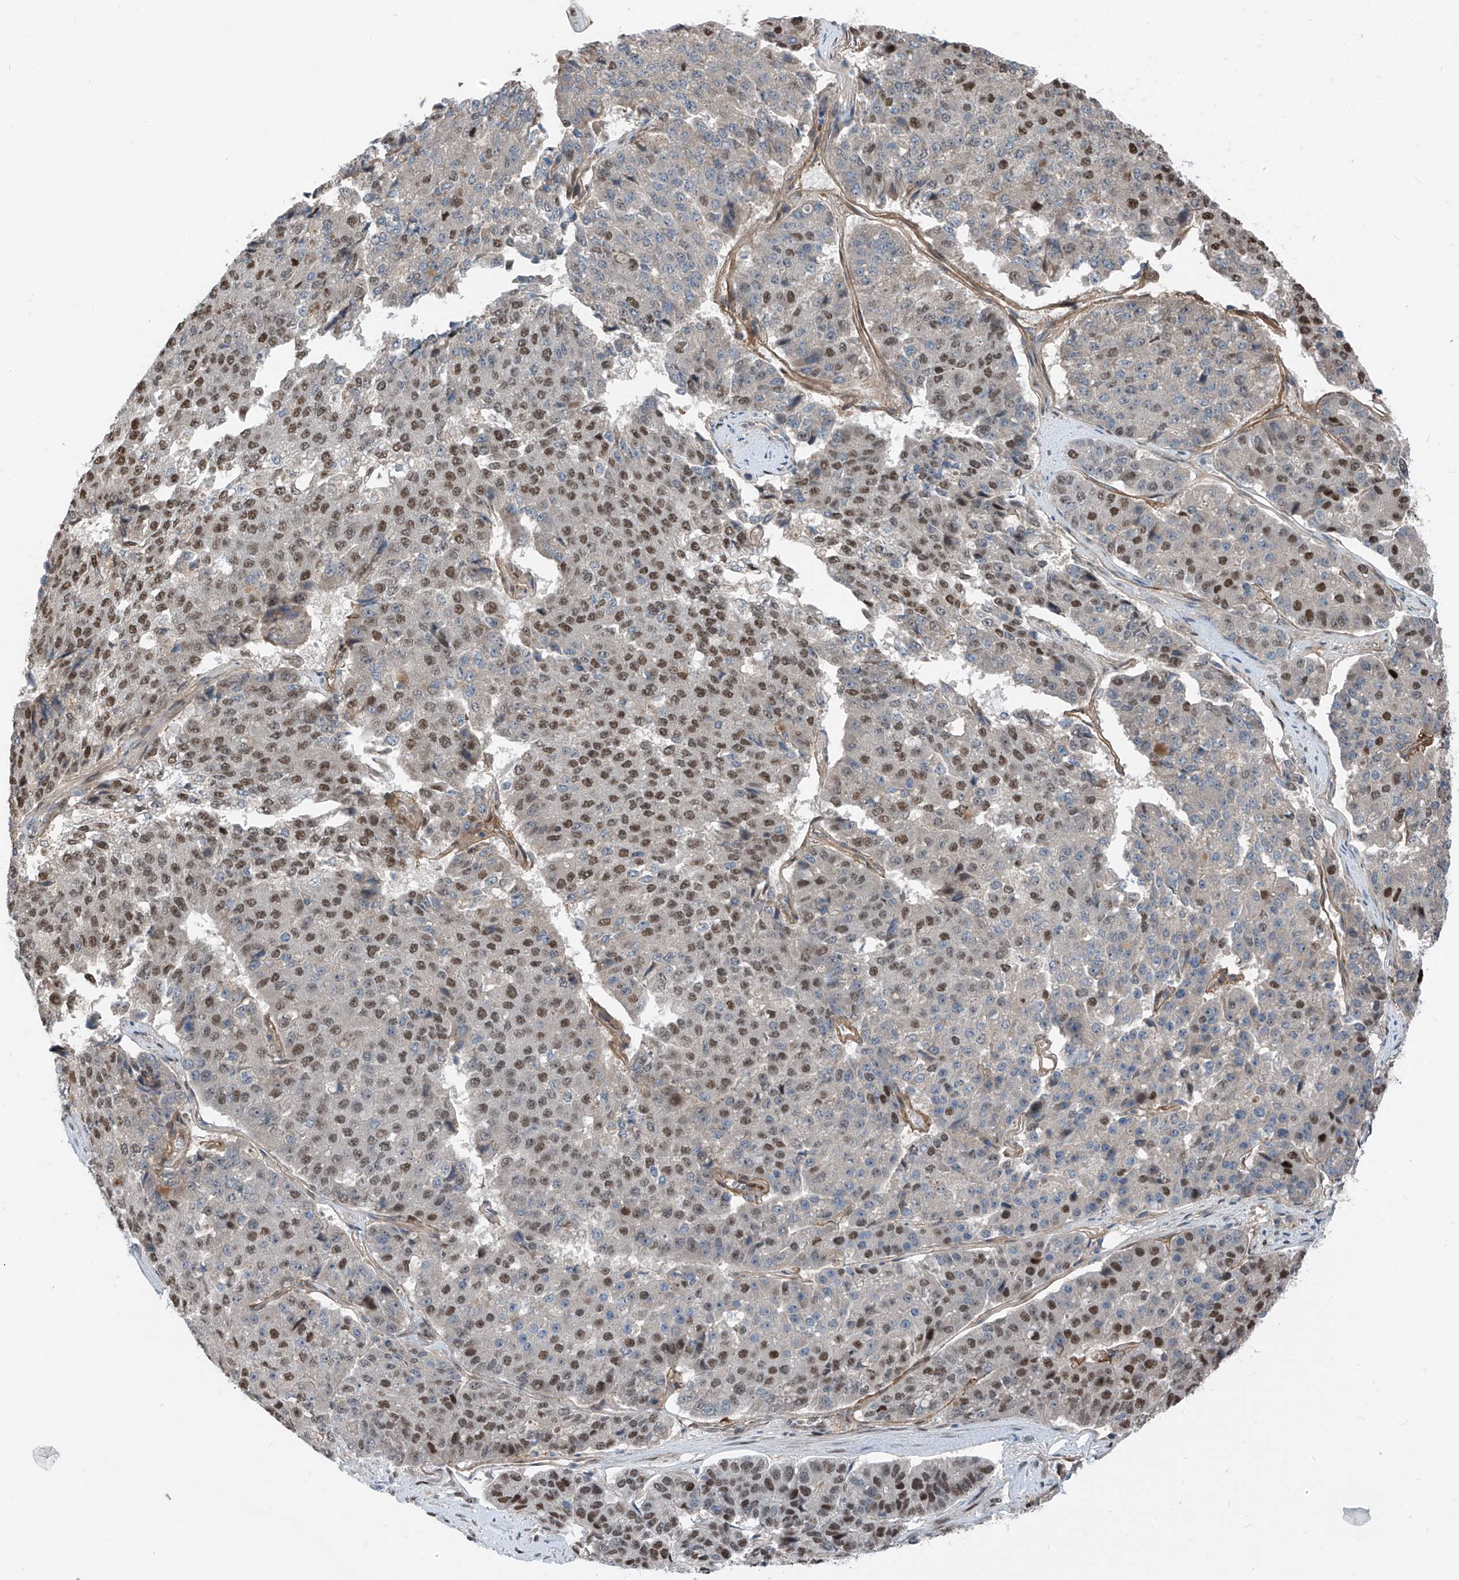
{"staining": {"intensity": "moderate", "quantity": ">75%", "location": "nuclear"}, "tissue": "pancreatic cancer", "cell_type": "Tumor cells", "image_type": "cancer", "snomed": [{"axis": "morphology", "description": "Adenocarcinoma, NOS"}, {"axis": "topography", "description": "Pancreas"}], "caption": "Human pancreatic cancer stained with a brown dye reveals moderate nuclear positive positivity in about >75% of tumor cells.", "gene": "RBP7", "patient": {"sex": "male", "age": 50}}